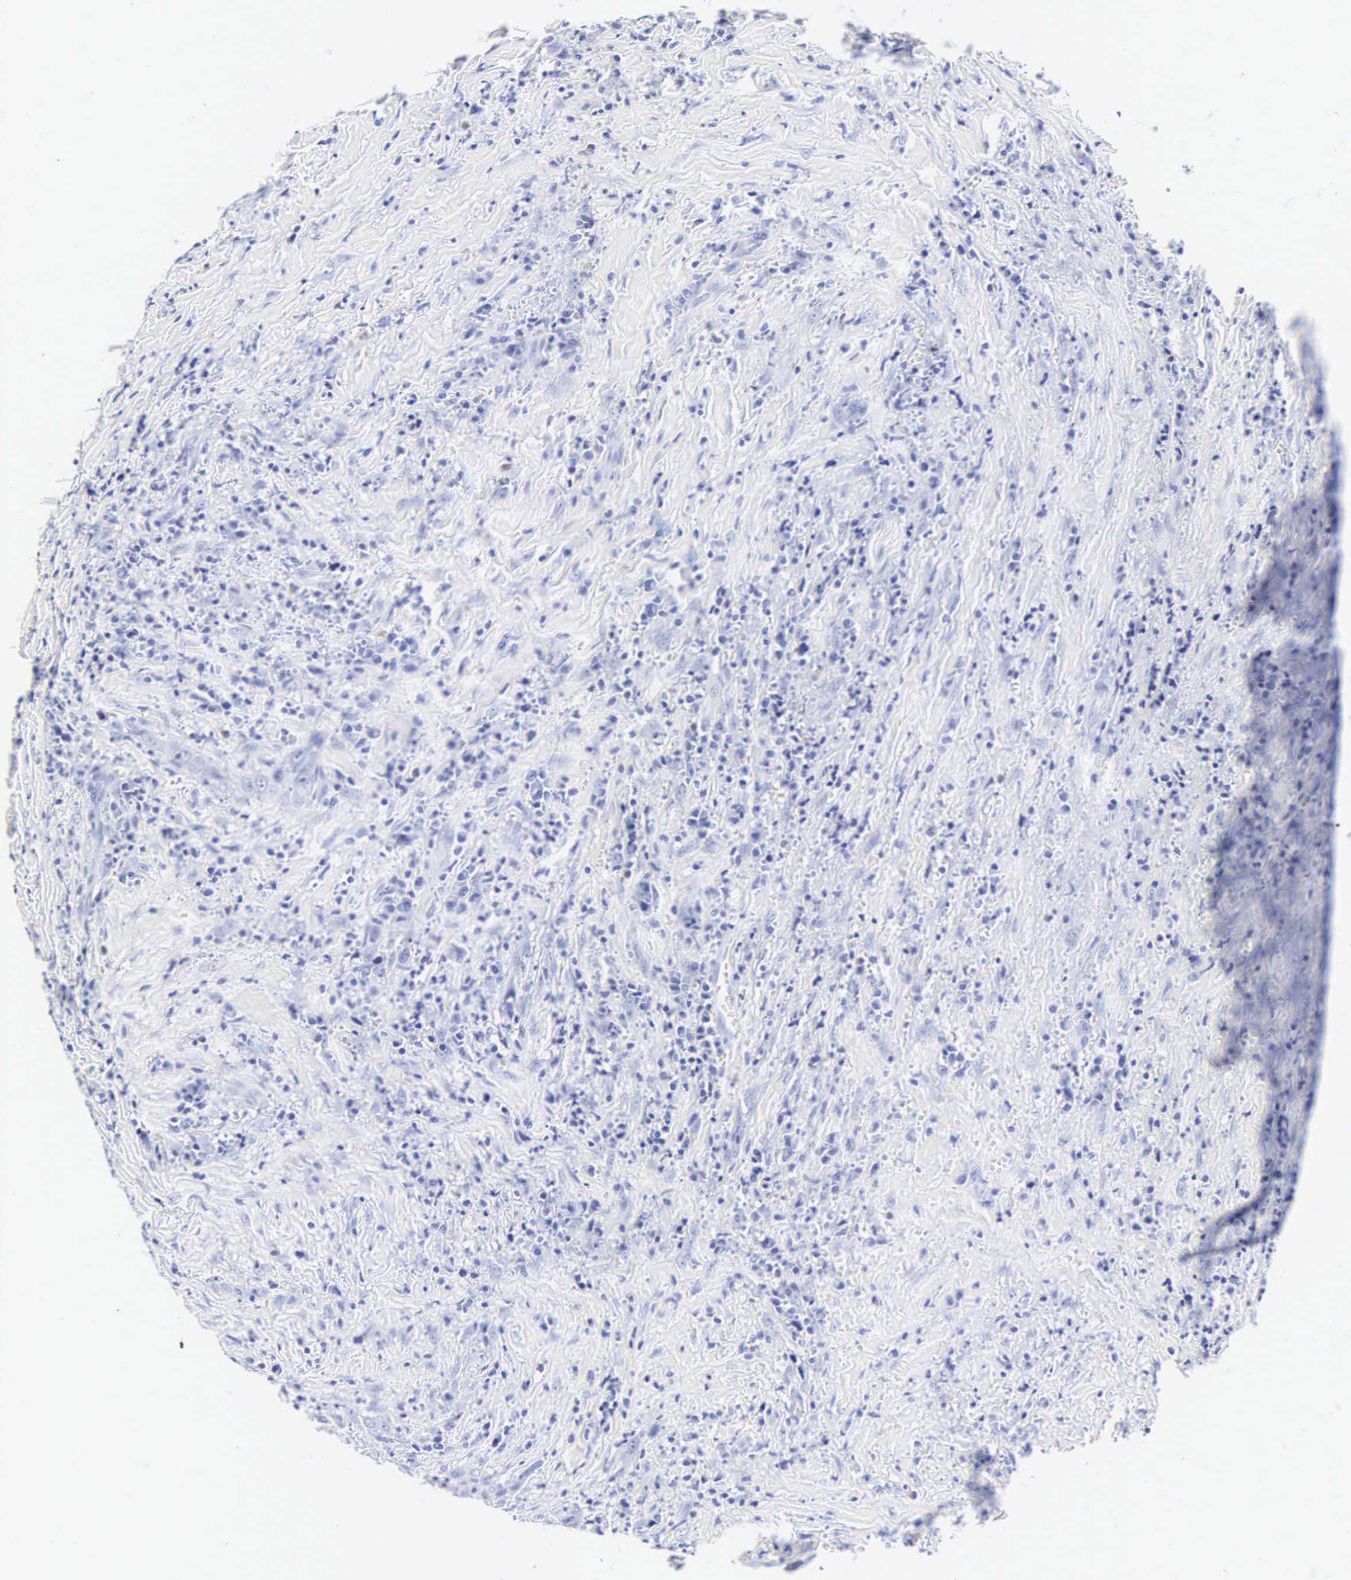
{"staining": {"intensity": "negative", "quantity": "none", "location": "none"}, "tissue": "head and neck cancer", "cell_type": "Tumor cells", "image_type": "cancer", "snomed": [{"axis": "morphology", "description": "Squamous cell carcinoma, NOS"}, {"axis": "topography", "description": "Oral tissue"}, {"axis": "topography", "description": "Head-Neck"}], "caption": "High power microscopy histopathology image of an immunohistochemistry image of head and neck cancer, revealing no significant expression in tumor cells.", "gene": "INS", "patient": {"sex": "female", "age": 82}}